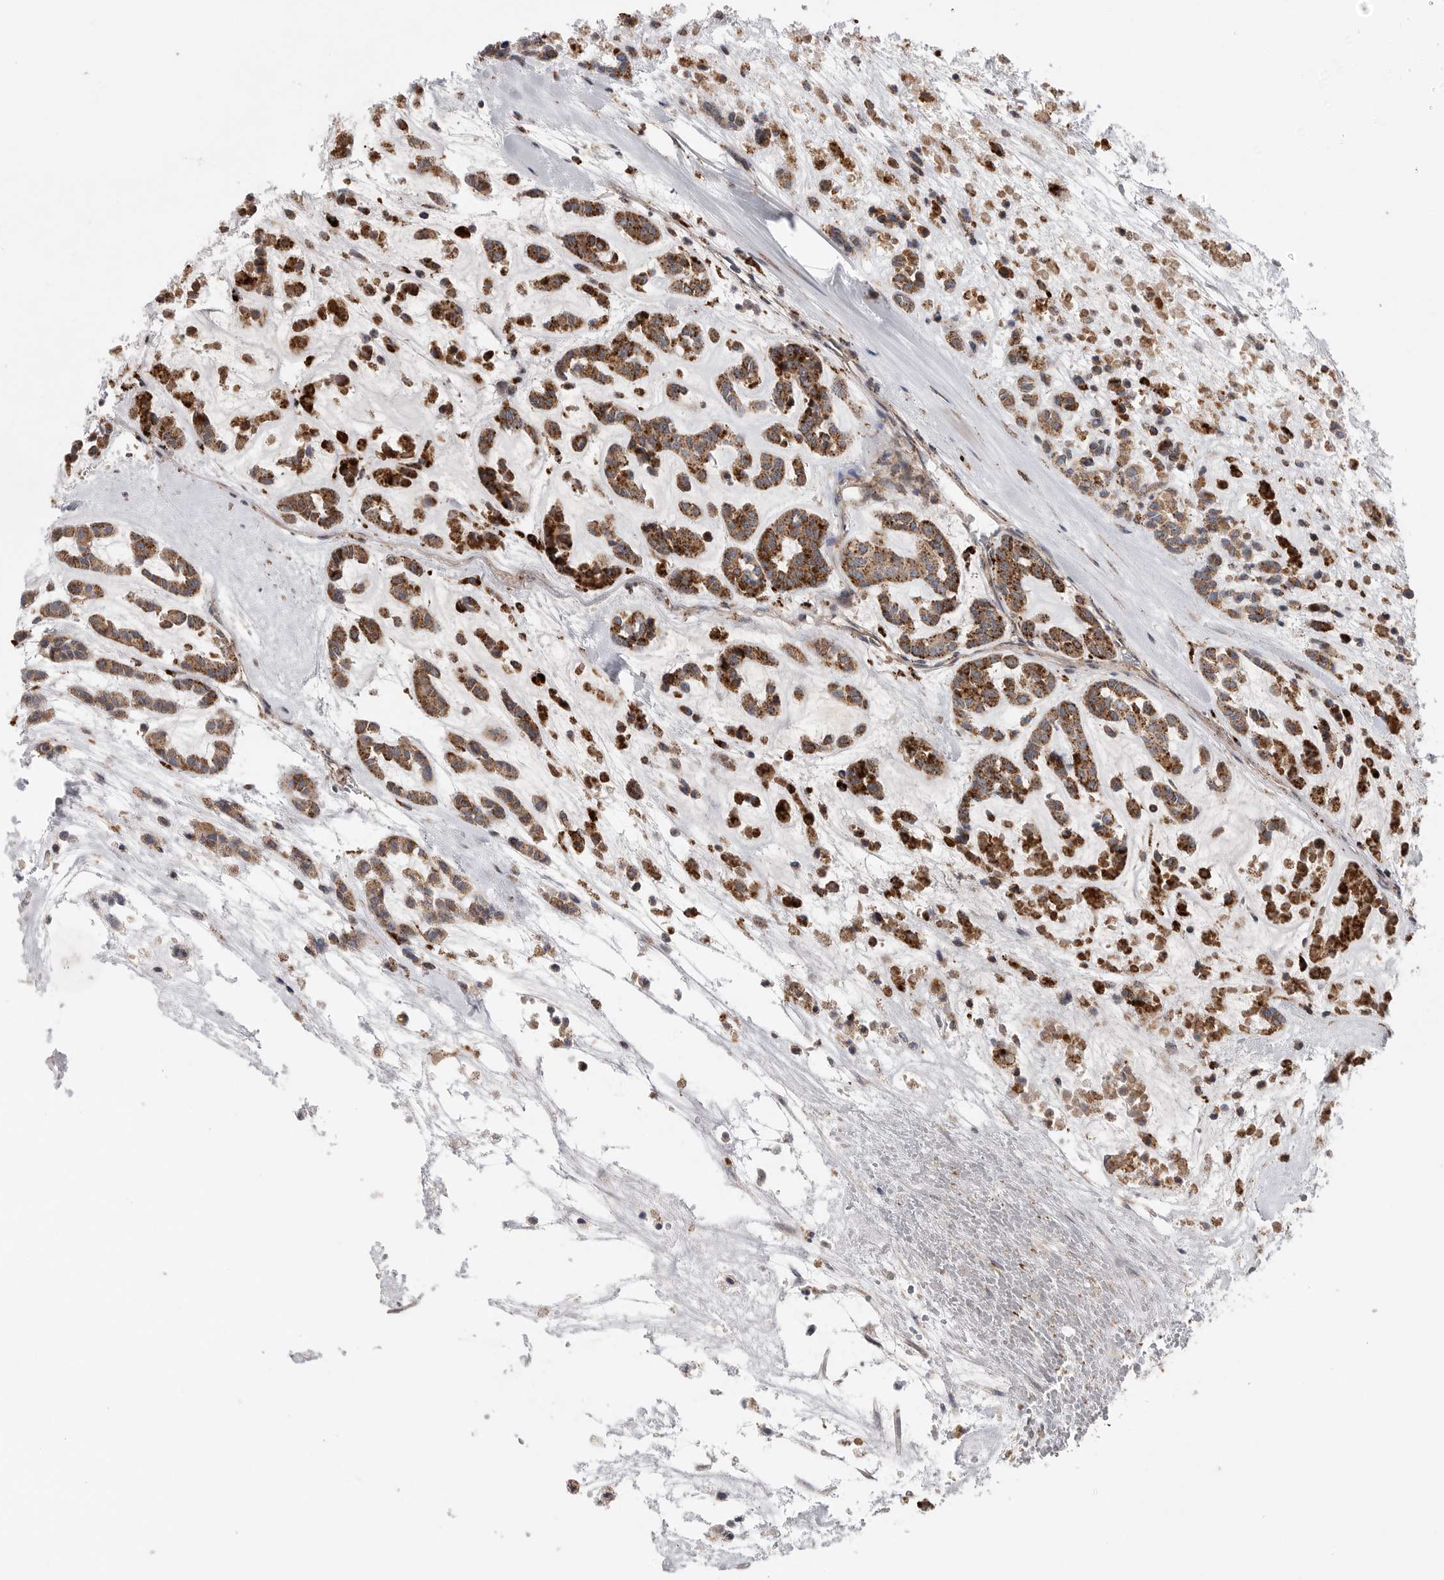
{"staining": {"intensity": "moderate", "quantity": ">75%", "location": "cytoplasmic/membranous"}, "tissue": "head and neck cancer", "cell_type": "Tumor cells", "image_type": "cancer", "snomed": [{"axis": "morphology", "description": "Adenocarcinoma, NOS"}, {"axis": "morphology", "description": "Adenoma, NOS"}, {"axis": "topography", "description": "Head-Neck"}], "caption": "This is an image of immunohistochemistry (IHC) staining of head and neck cancer (adenocarcinoma), which shows moderate staining in the cytoplasmic/membranous of tumor cells.", "gene": "GALNS", "patient": {"sex": "female", "age": 55}}